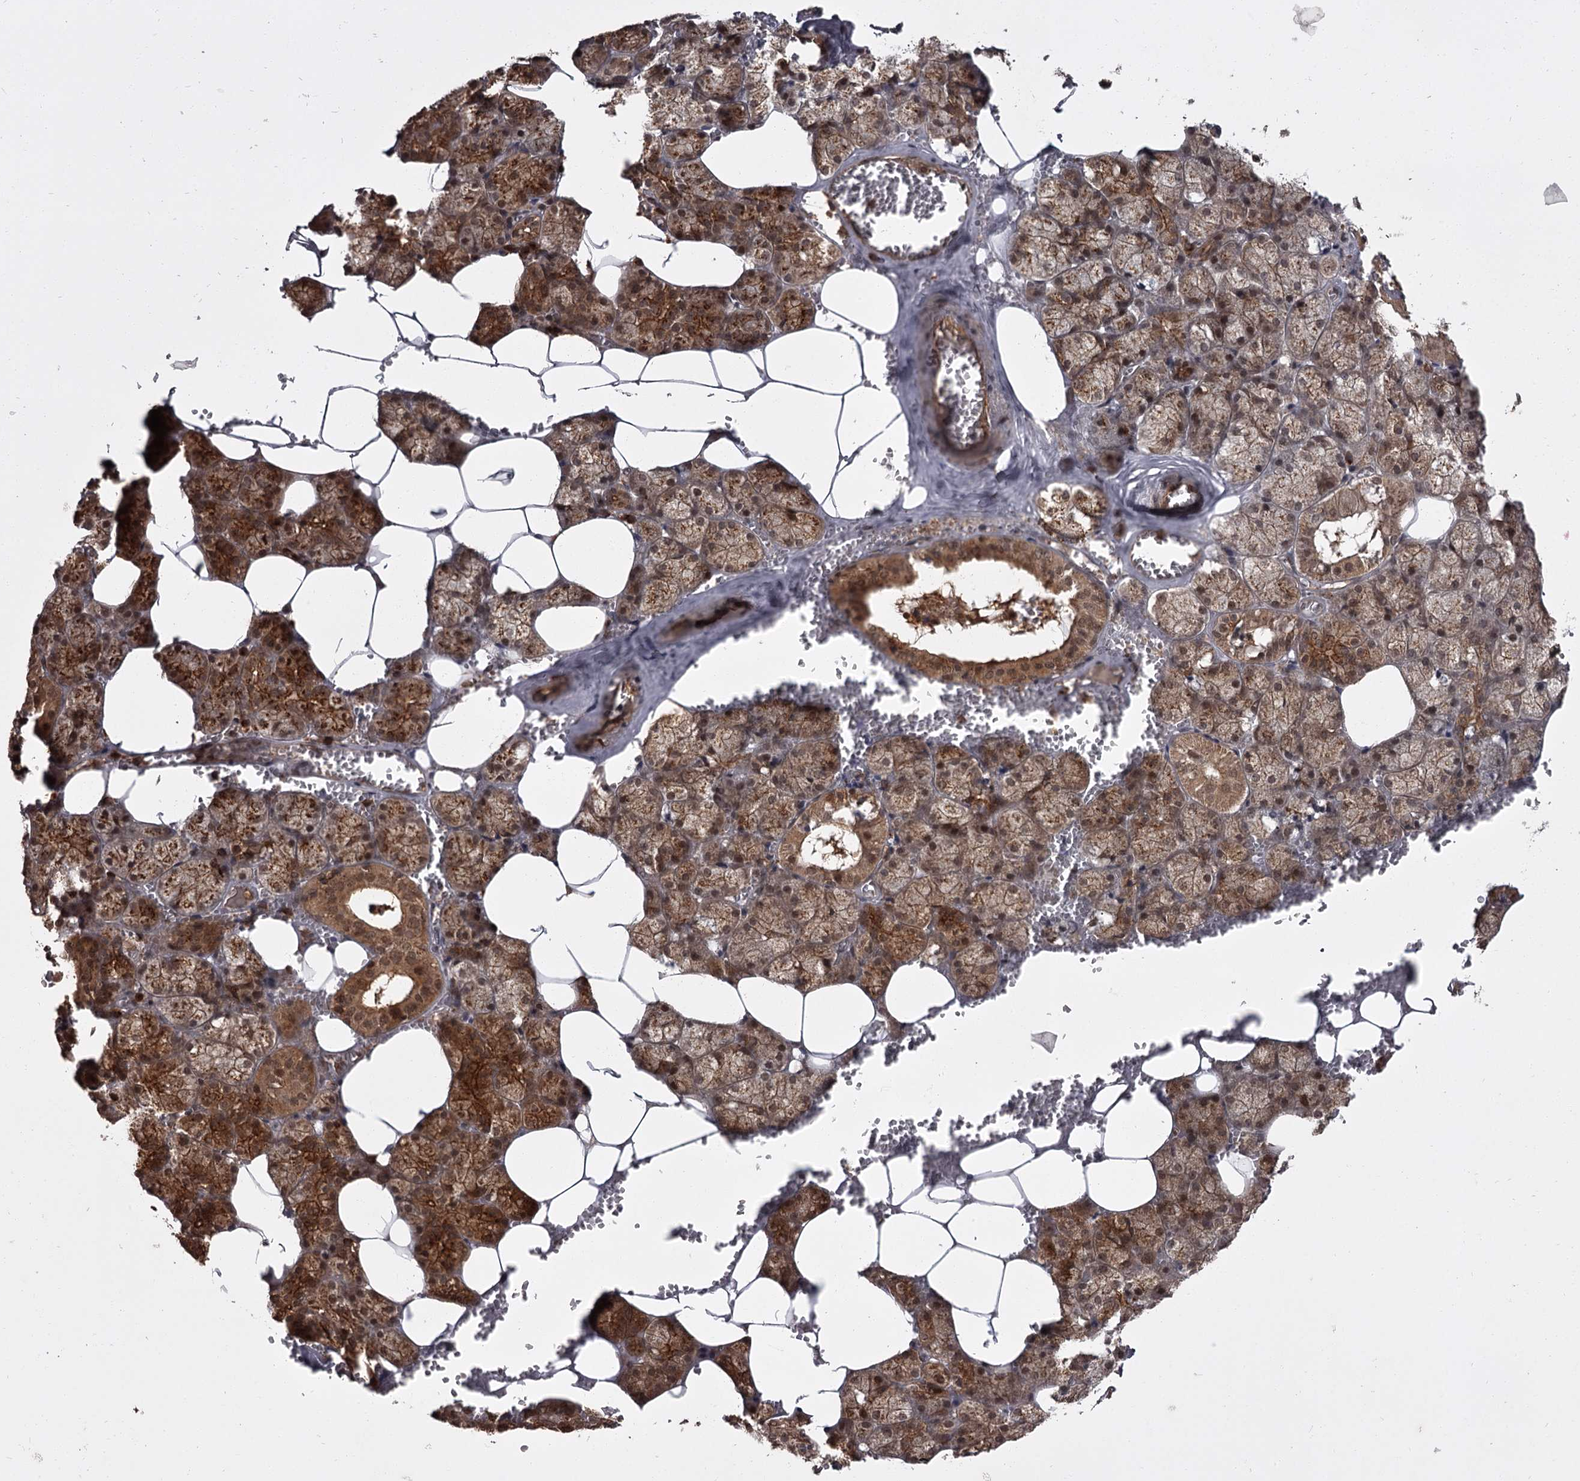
{"staining": {"intensity": "strong", "quantity": "25%-75%", "location": "cytoplasmic/membranous"}, "tissue": "salivary gland", "cell_type": "Glandular cells", "image_type": "normal", "snomed": [{"axis": "morphology", "description": "Normal tissue, NOS"}, {"axis": "topography", "description": "Salivary gland"}], "caption": "Protein staining exhibits strong cytoplasmic/membranous staining in about 25%-75% of glandular cells in normal salivary gland. Ihc stains the protein of interest in brown and the nuclei are stained blue.", "gene": "TBC1D23", "patient": {"sex": "male", "age": 62}}